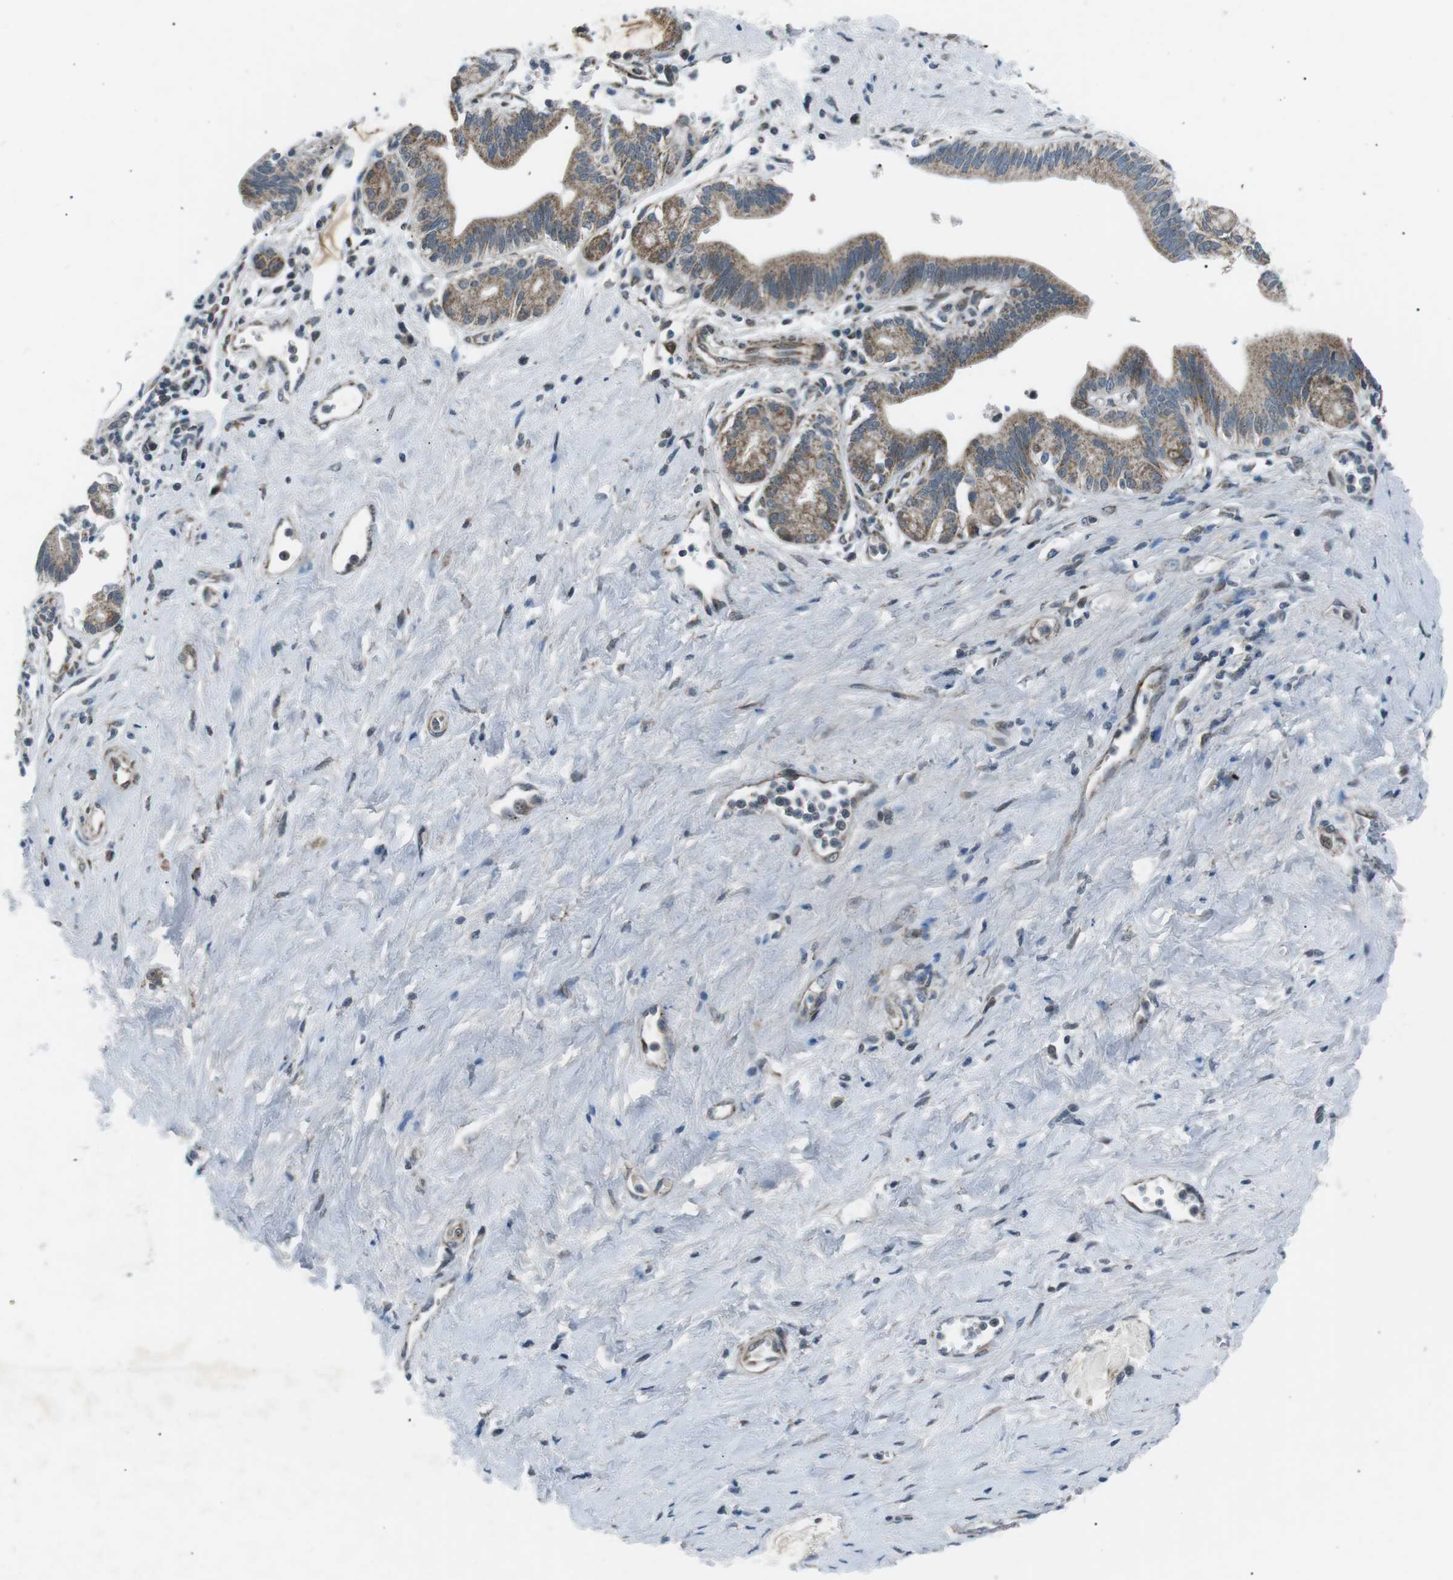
{"staining": {"intensity": "moderate", "quantity": ">75%", "location": "cytoplasmic/membranous"}, "tissue": "pancreatic cancer", "cell_type": "Tumor cells", "image_type": "cancer", "snomed": [{"axis": "morphology", "description": "Adenocarcinoma, NOS"}, {"axis": "topography", "description": "Pancreas"}], "caption": "High-magnification brightfield microscopy of adenocarcinoma (pancreatic) stained with DAB (3,3'-diaminobenzidine) (brown) and counterstained with hematoxylin (blue). tumor cells exhibit moderate cytoplasmic/membranous staining is present in approximately>75% of cells.", "gene": "ARID5B", "patient": {"sex": "female", "age": 73}}